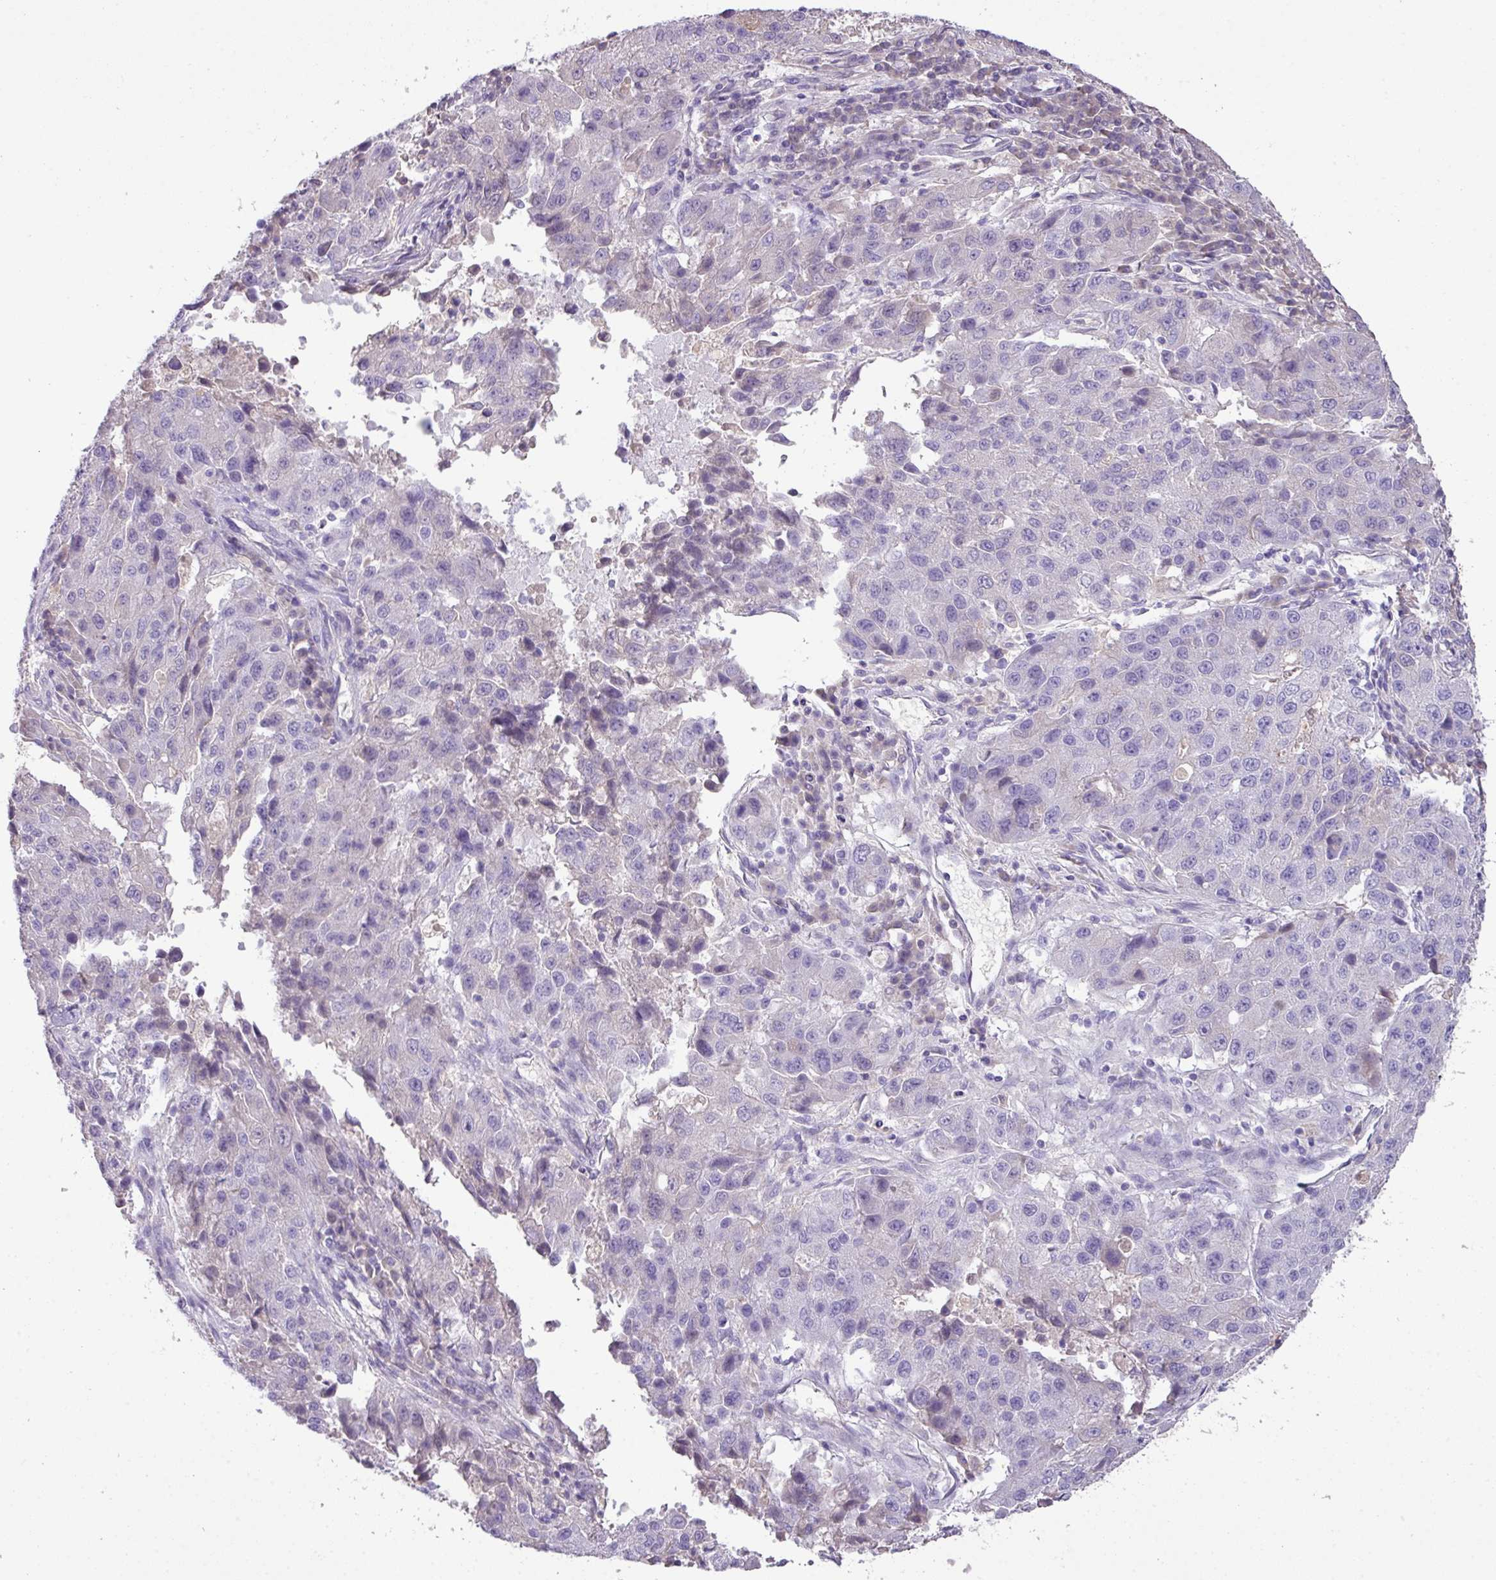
{"staining": {"intensity": "negative", "quantity": "none", "location": "none"}, "tissue": "stomach cancer", "cell_type": "Tumor cells", "image_type": "cancer", "snomed": [{"axis": "morphology", "description": "Adenocarcinoma, NOS"}, {"axis": "topography", "description": "Stomach"}], "caption": "DAB (3,3'-diaminobenzidine) immunohistochemical staining of human stomach cancer (adenocarcinoma) demonstrates no significant positivity in tumor cells.", "gene": "OR6C6", "patient": {"sex": "male", "age": 71}}